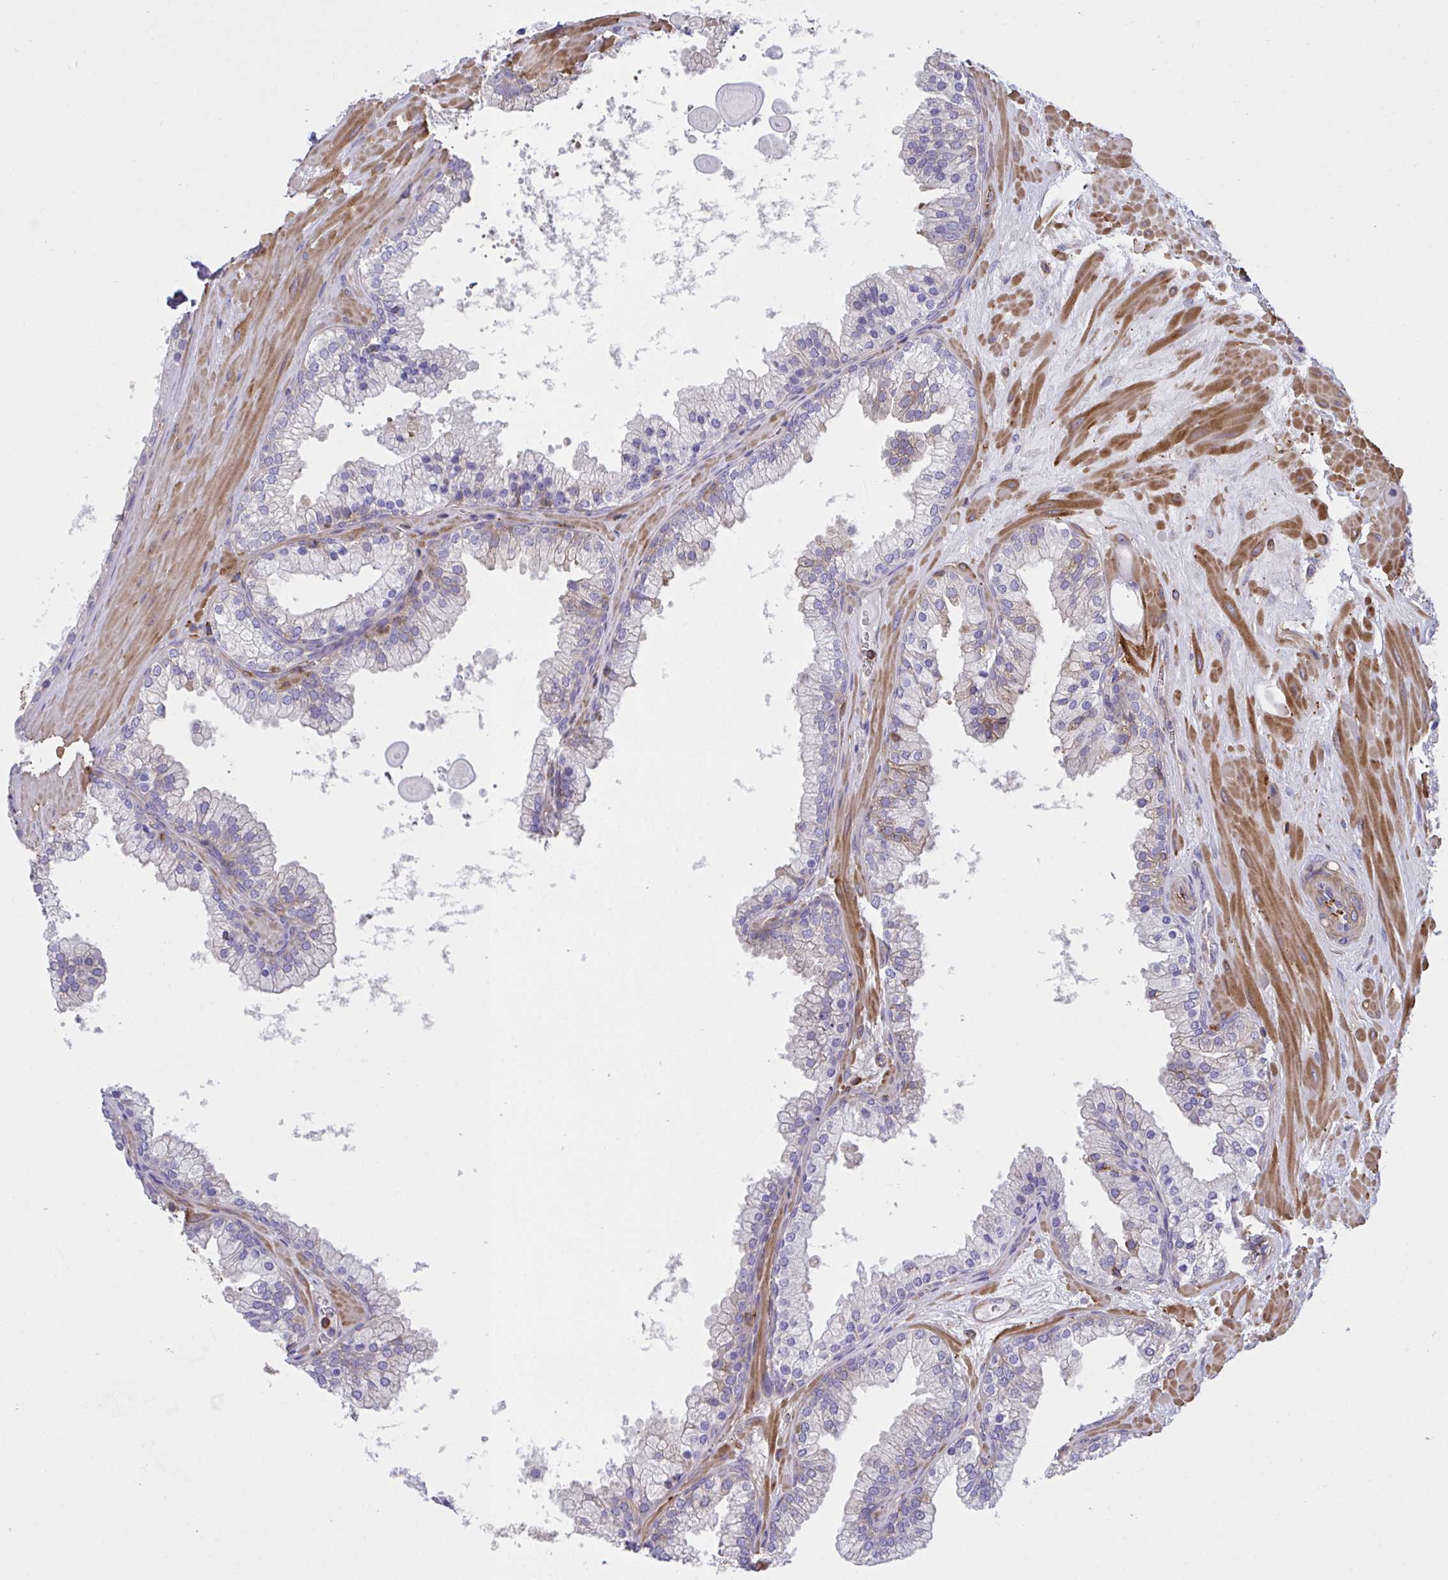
{"staining": {"intensity": "weak", "quantity": "<25%", "location": "cytoplasmic/membranous"}, "tissue": "prostate", "cell_type": "Glandular cells", "image_type": "normal", "snomed": [{"axis": "morphology", "description": "Normal tissue, NOS"}, {"axis": "topography", "description": "Prostate"}, {"axis": "topography", "description": "Peripheral nerve tissue"}], "caption": "This is an IHC image of normal prostate. There is no staining in glandular cells.", "gene": "PPIH", "patient": {"sex": "male", "age": 61}}